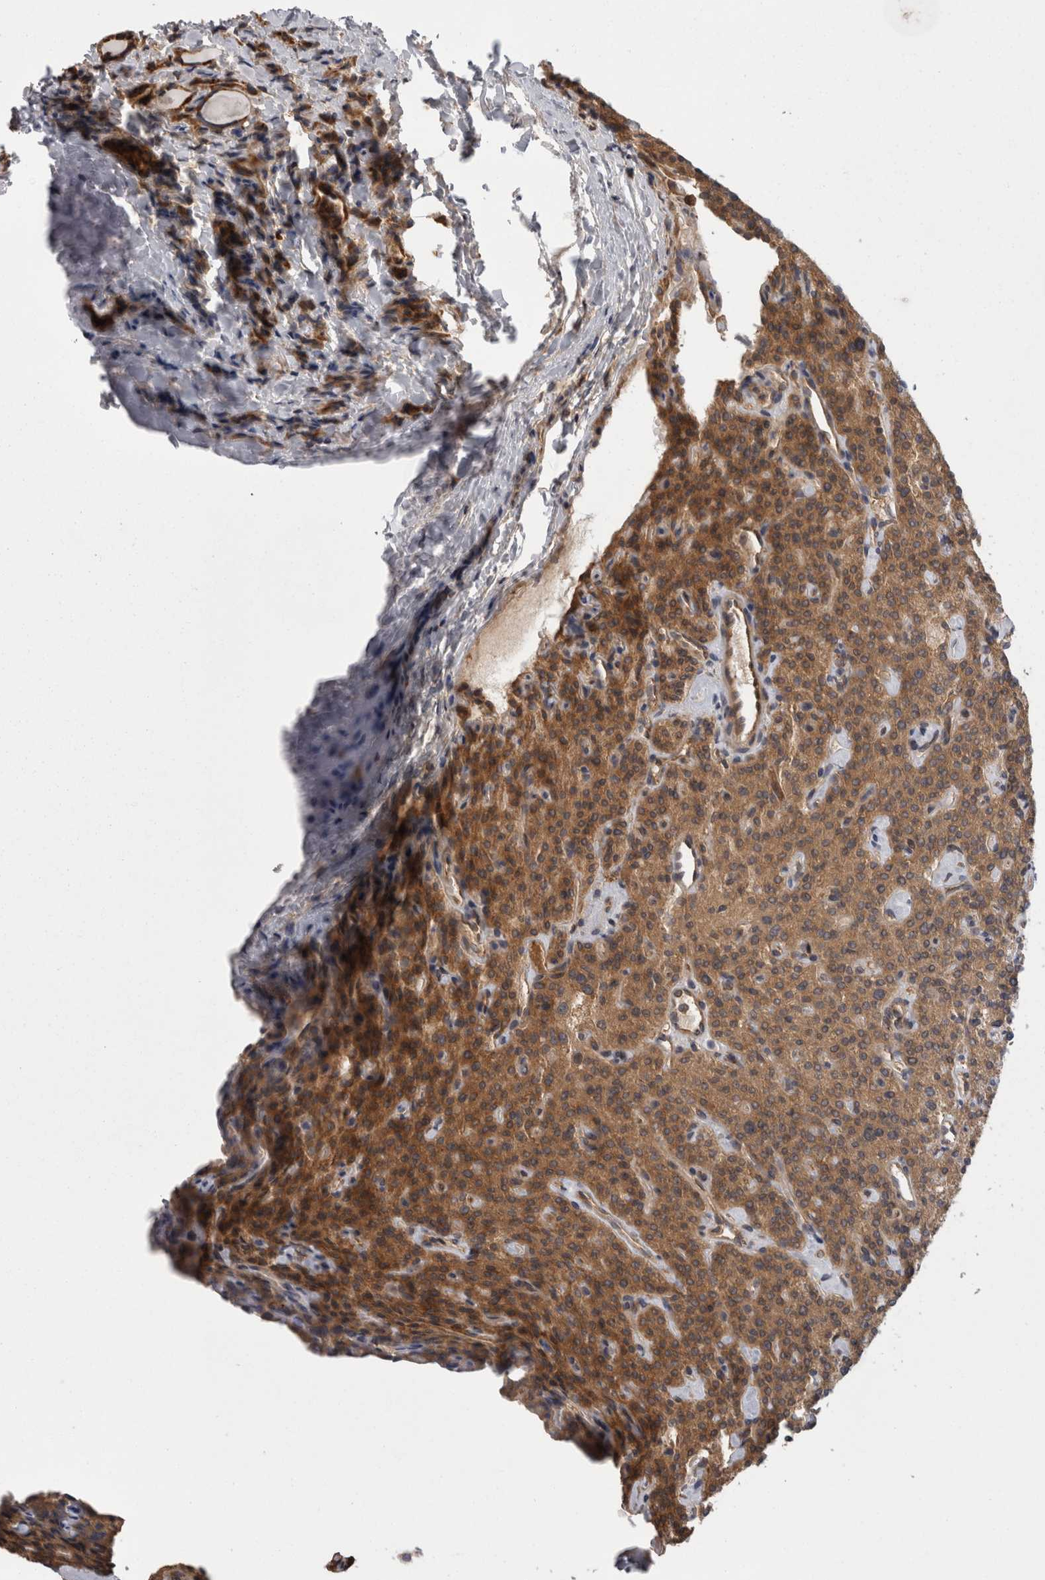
{"staining": {"intensity": "moderate", "quantity": ">75%", "location": "cytoplasmic/membranous"}, "tissue": "parathyroid gland", "cell_type": "Glandular cells", "image_type": "normal", "snomed": [{"axis": "morphology", "description": "Normal tissue, NOS"}, {"axis": "topography", "description": "Parathyroid gland"}], "caption": "Immunohistochemical staining of unremarkable parathyroid gland shows moderate cytoplasmic/membranous protein positivity in about >75% of glandular cells. Nuclei are stained in blue.", "gene": "SMCR8", "patient": {"sex": "male", "age": 46}}